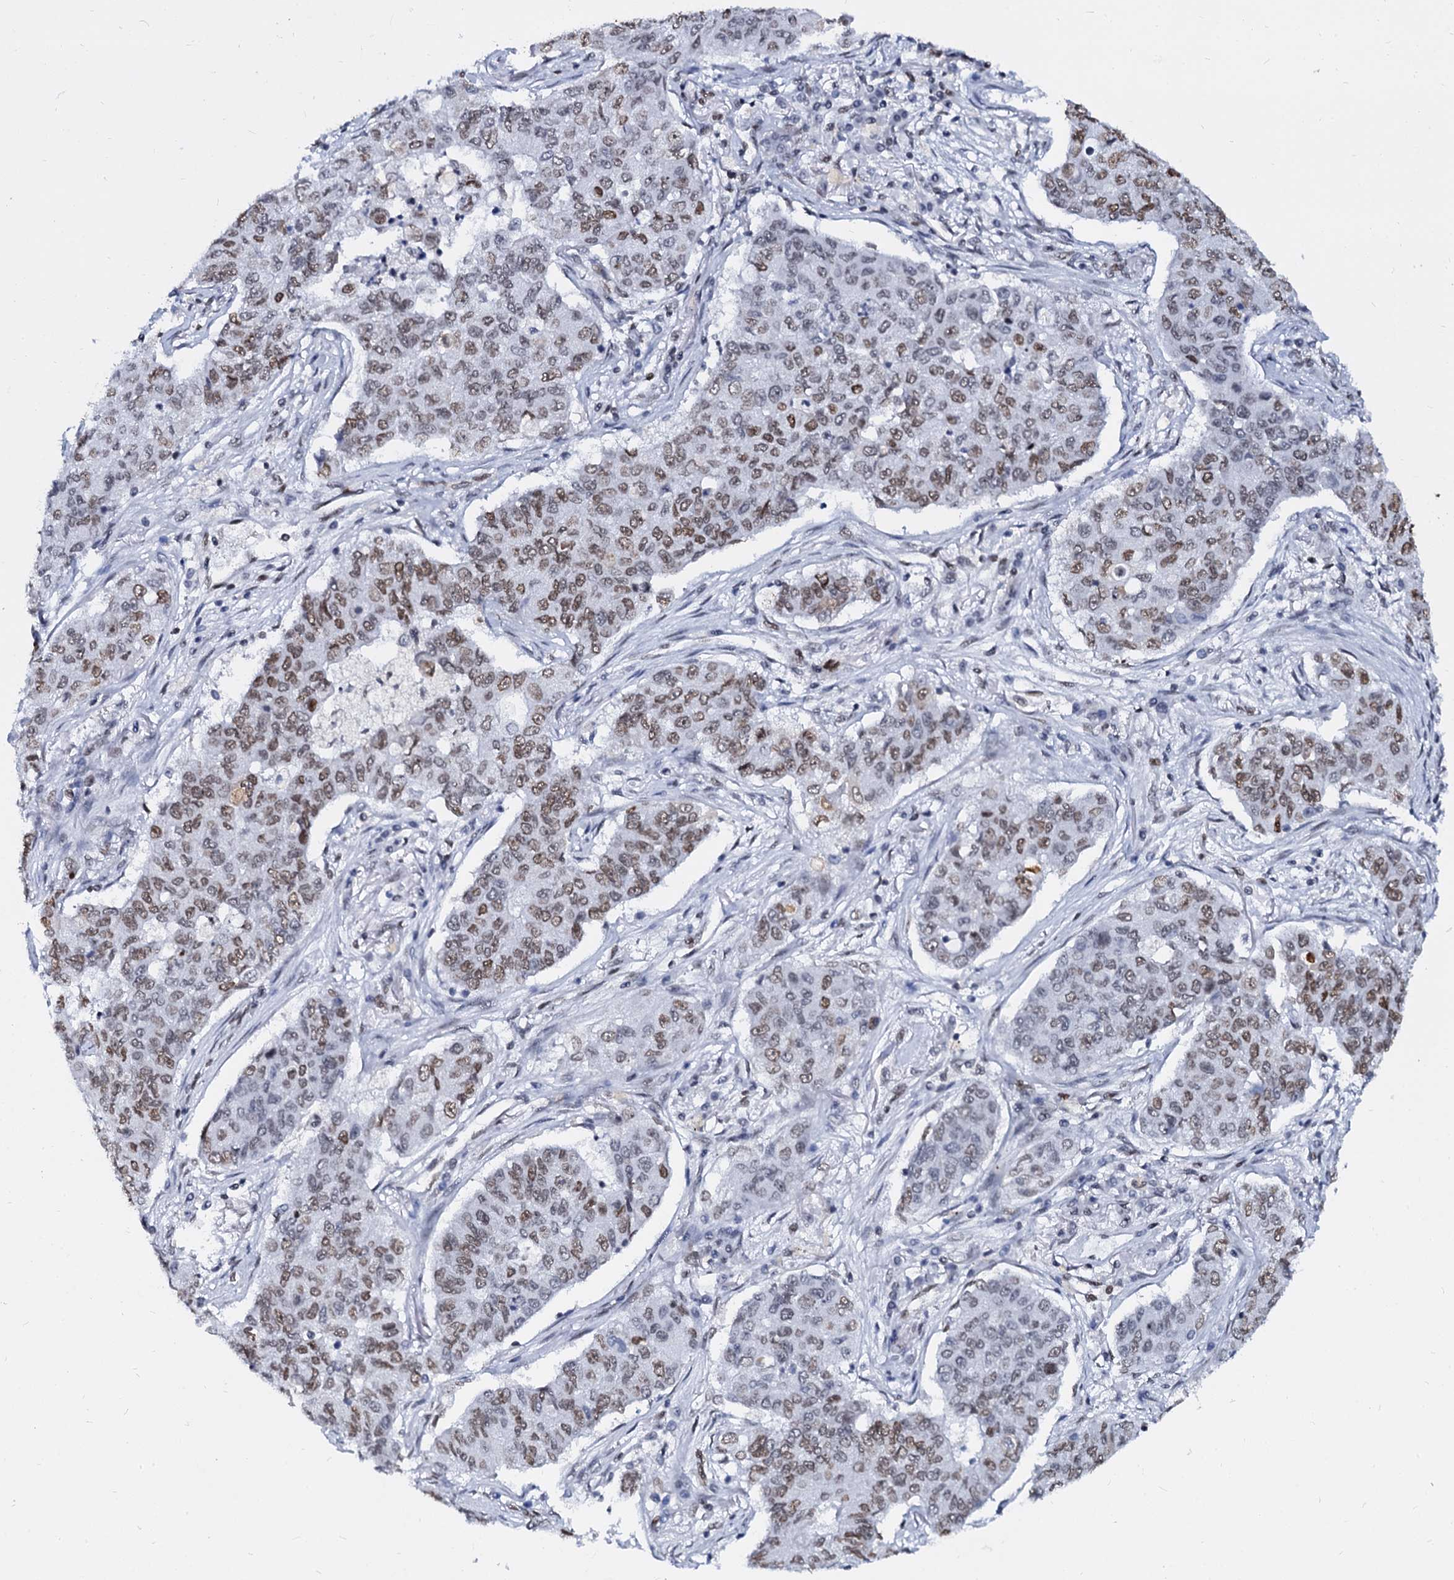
{"staining": {"intensity": "moderate", "quantity": ">75%", "location": "nuclear"}, "tissue": "lung cancer", "cell_type": "Tumor cells", "image_type": "cancer", "snomed": [{"axis": "morphology", "description": "Squamous cell carcinoma, NOS"}, {"axis": "topography", "description": "Lung"}], "caption": "Squamous cell carcinoma (lung) stained with DAB (3,3'-diaminobenzidine) IHC demonstrates medium levels of moderate nuclear staining in approximately >75% of tumor cells. Using DAB (brown) and hematoxylin (blue) stains, captured at high magnification using brightfield microscopy.", "gene": "CMAS", "patient": {"sex": "male", "age": 74}}